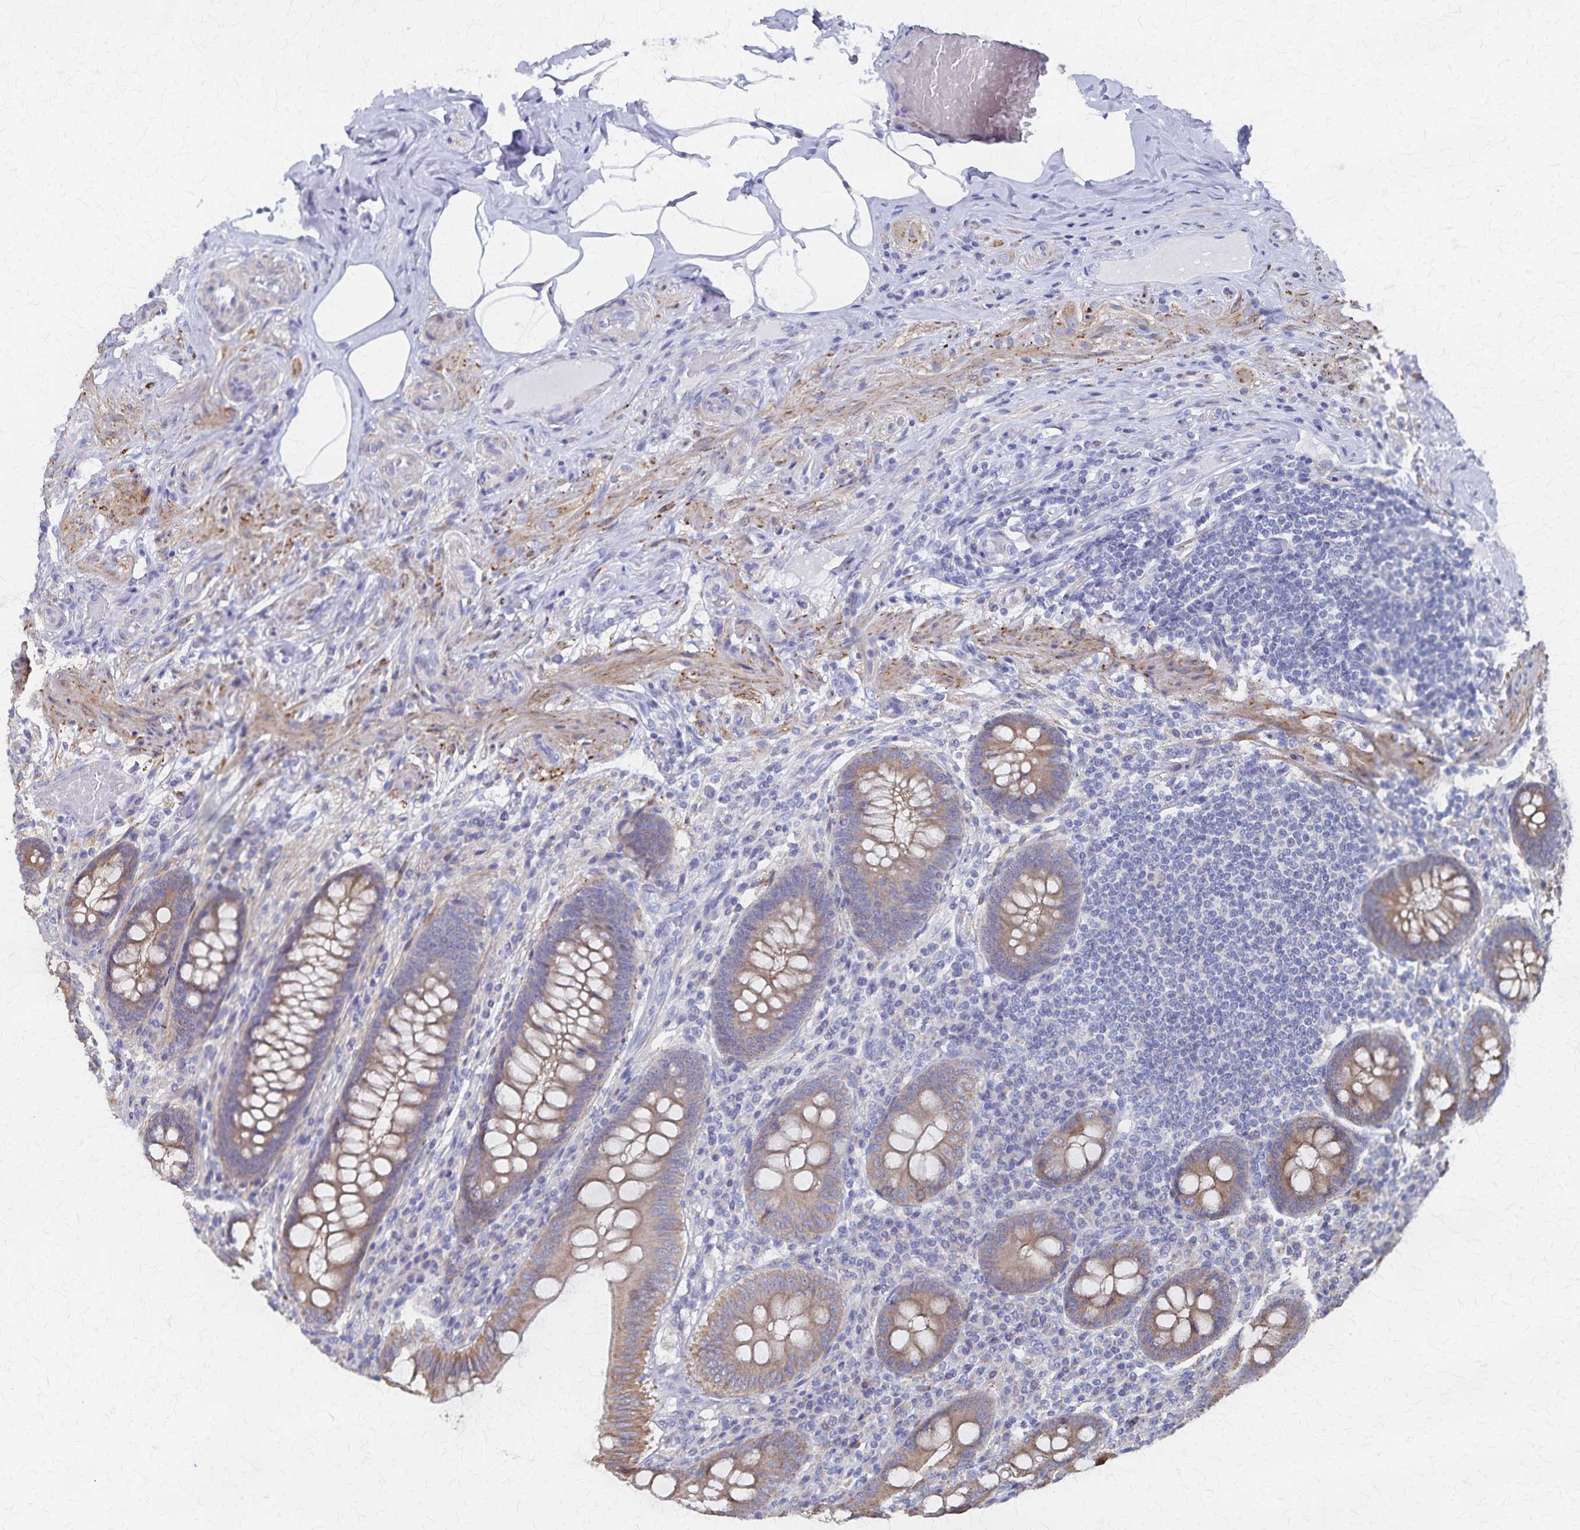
{"staining": {"intensity": "moderate", "quantity": ">75%", "location": "cytoplasmic/membranous"}, "tissue": "appendix", "cell_type": "Glandular cells", "image_type": "normal", "snomed": [{"axis": "morphology", "description": "Normal tissue, NOS"}, {"axis": "topography", "description": "Appendix"}], "caption": "Protein staining of normal appendix reveals moderate cytoplasmic/membranous positivity in approximately >75% of glandular cells.", "gene": "PGAP2", "patient": {"sex": "male", "age": 71}}